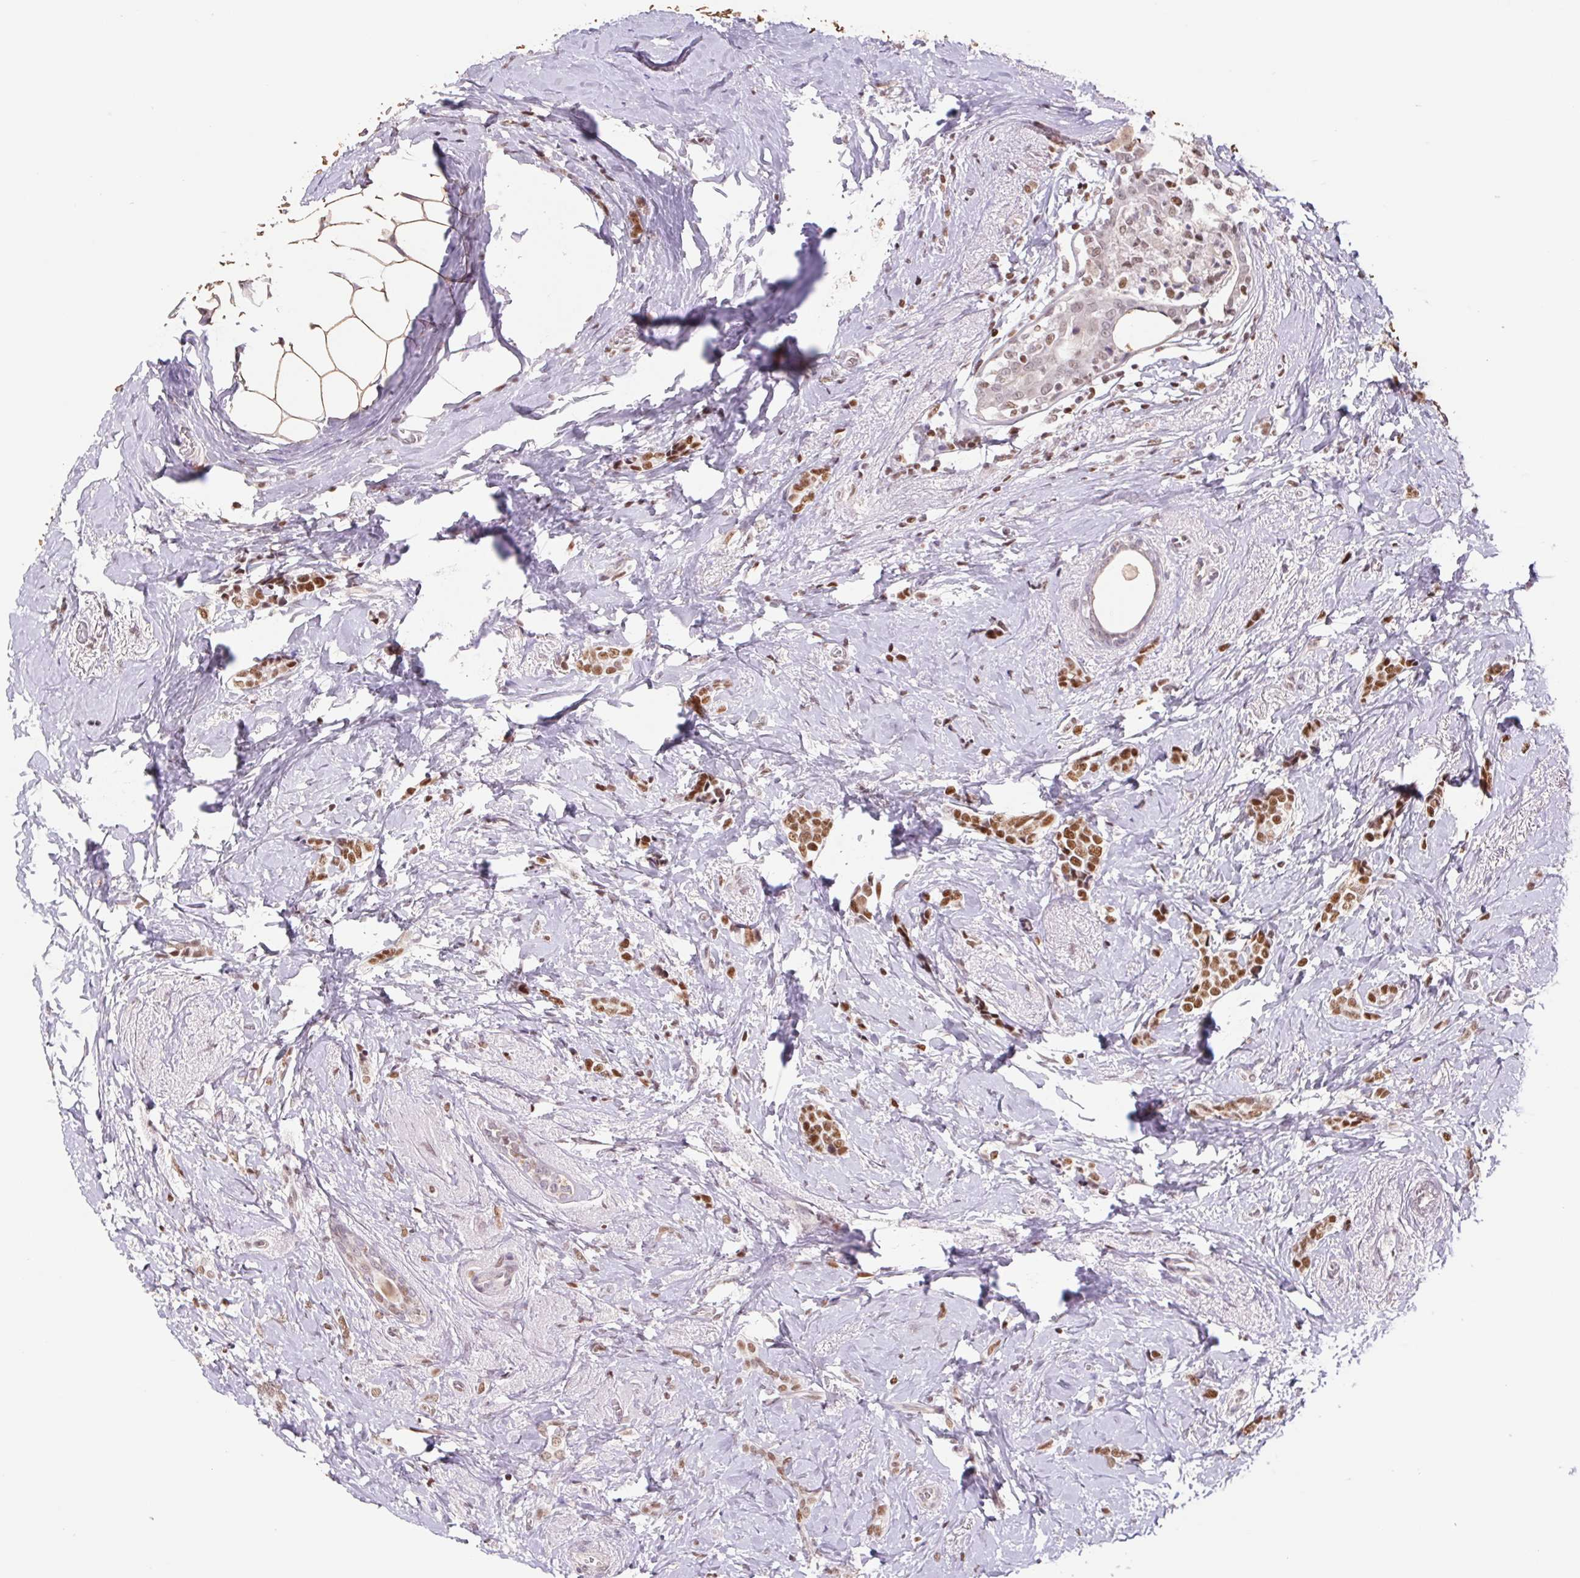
{"staining": {"intensity": "strong", "quantity": ">75%", "location": "nuclear"}, "tissue": "breast cancer", "cell_type": "Tumor cells", "image_type": "cancer", "snomed": [{"axis": "morphology", "description": "Normal tissue, NOS"}, {"axis": "morphology", "description": "Duct carcinoma"}, {"axis": "topography", "description": "Breast"}], "caption": "Immunohistochemistry histopathology image of neoplastic tissue: breast infiltrating ductal carcinoma stained using immunohistochemistry (IHC) exhibits high levels of strong protein expression localized specifically in the nuclear of tumor cells, appearing as a nuclear brown color.", "gene": "TRERF1", "patient": {"sex": "female", "age": 77}}